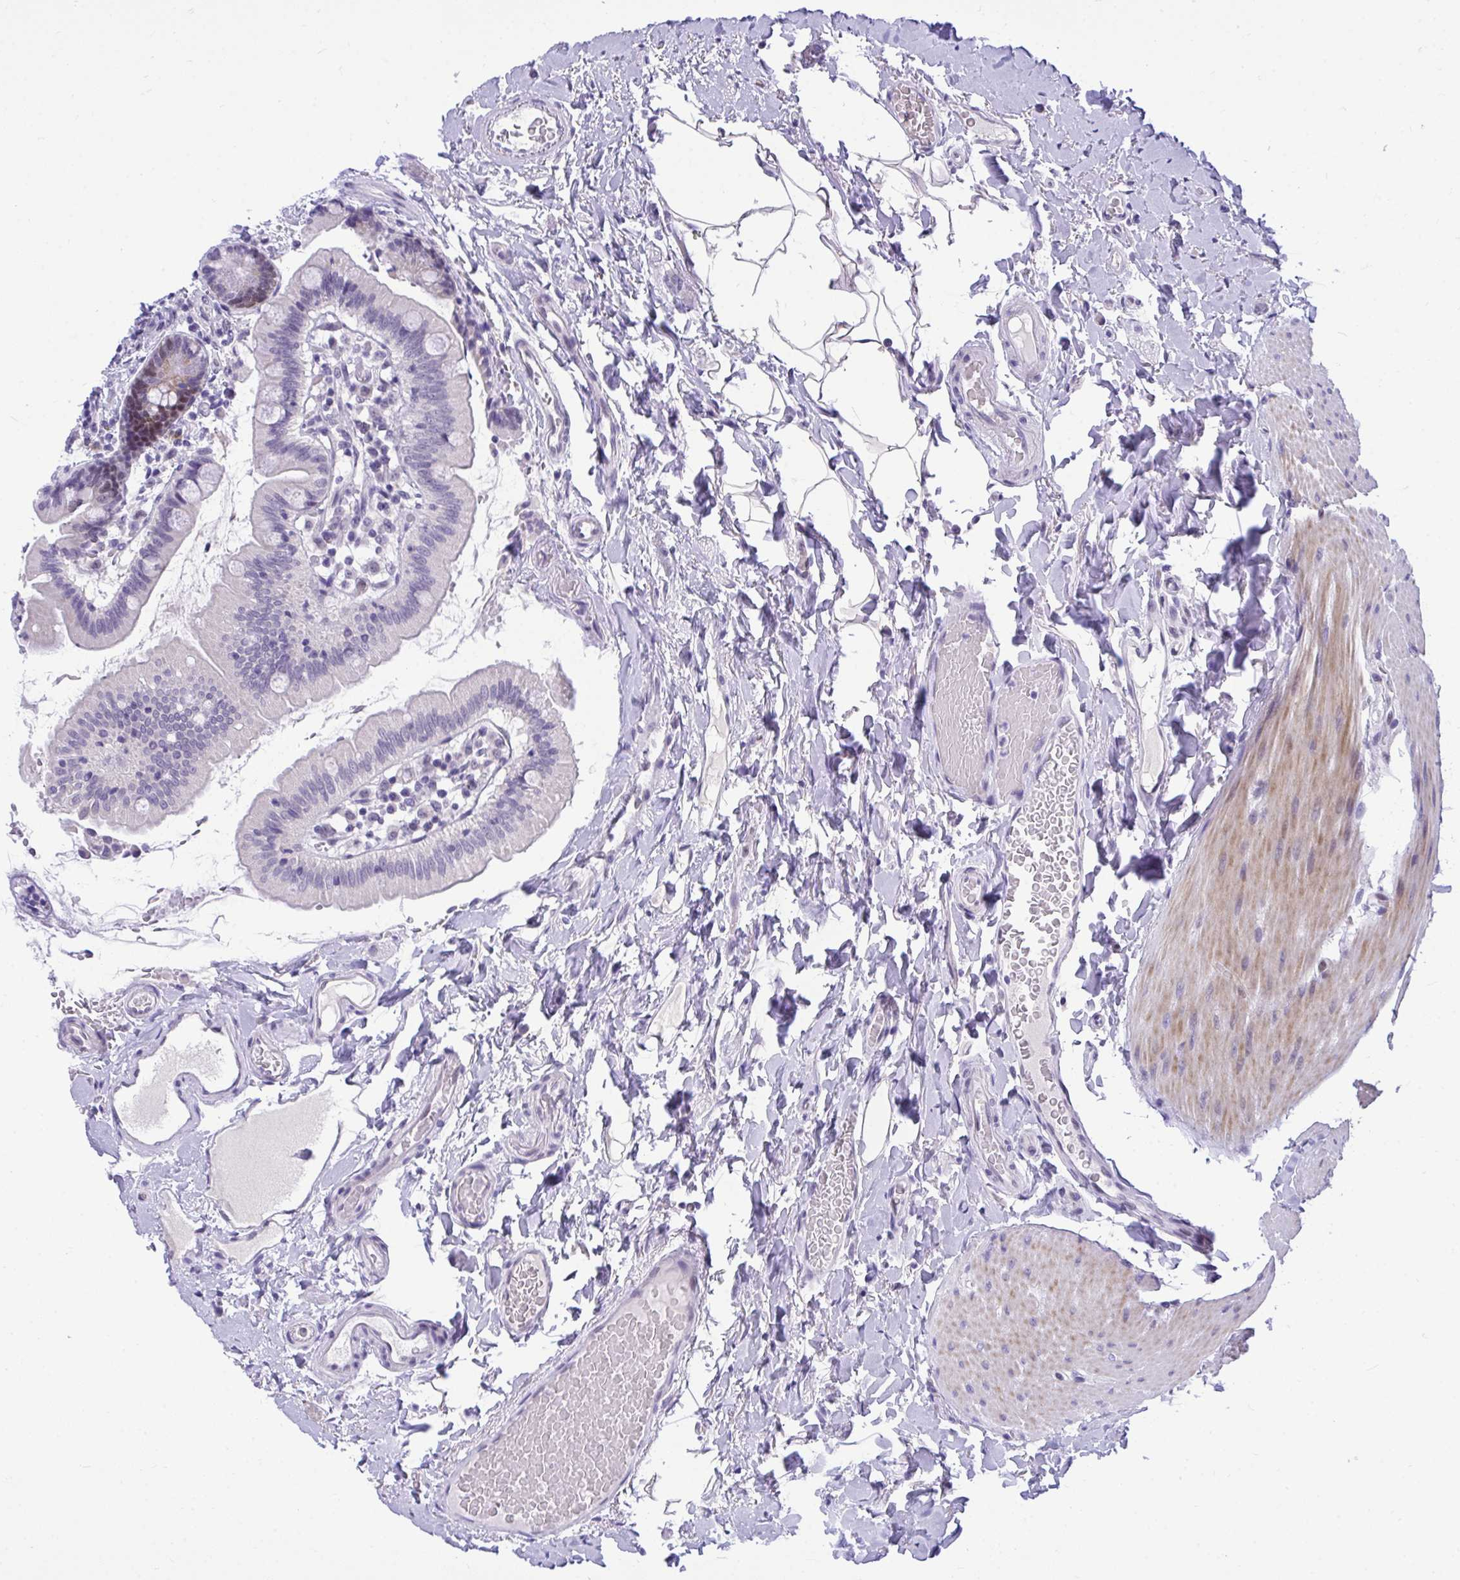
{"staining": {"intensity": "moderate", "quantity": "<25%", "location": "nuclear"}, "tissue": "small intestine", "cell_type": "Glandular cells", "image_type": "normal", "snomed": [{"axis": "morphology", "description": "Normal tissue, NOS"}, {"axis": "topography", "description": "Small intestine"}], "caption": "Immunohistochemical staining of benign human small intestine exhibits low levels of moderate nuclear expression in about <25% of glandular cells.", "gene": "TEAD4", "patient": {"sex": "female", "age": 64}}